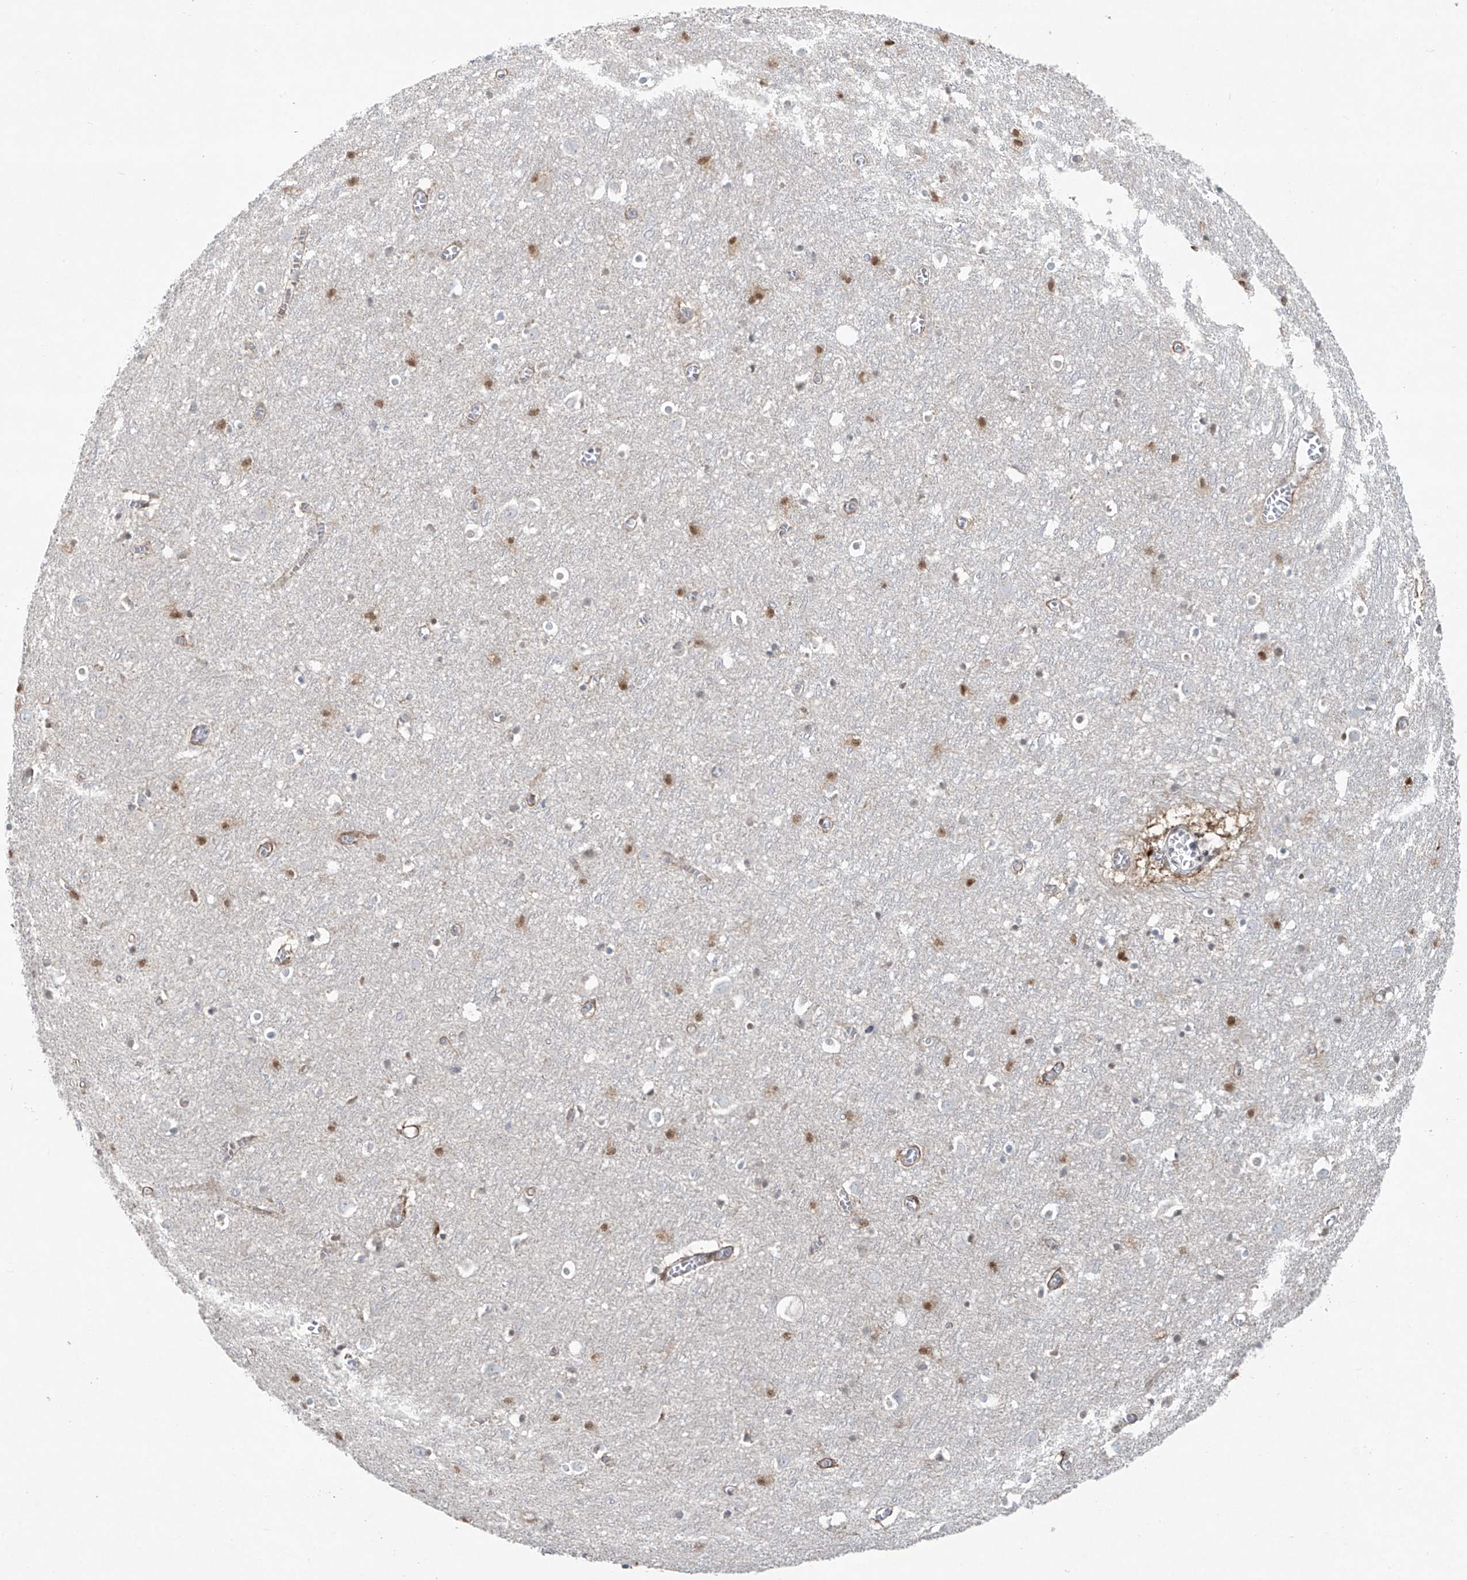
{"staining": {"intensity": "moderate", "quantity": ">75%", "location": "cytoplasmic/membranous"}, "tissue": "cerebral cortex", "cell_type": "Endothelial cells", "image_type": "normal", "snomed": [{"axis": "morphology", "description": "Normal tissue, NOS"}, {"axis": "topography", "description": "Cerebral cortex"}], "caption": "High-power microscopy captured an IHC image of normal cerebral cortex, revealing moderate cytoplasmic/membranous positivity in about >75% of endothelial cells. The protein is shown in brown color, while the nuclei are stained blue.", "gene": "PPAT", "patient": {"sex": "female", "age": 64}}